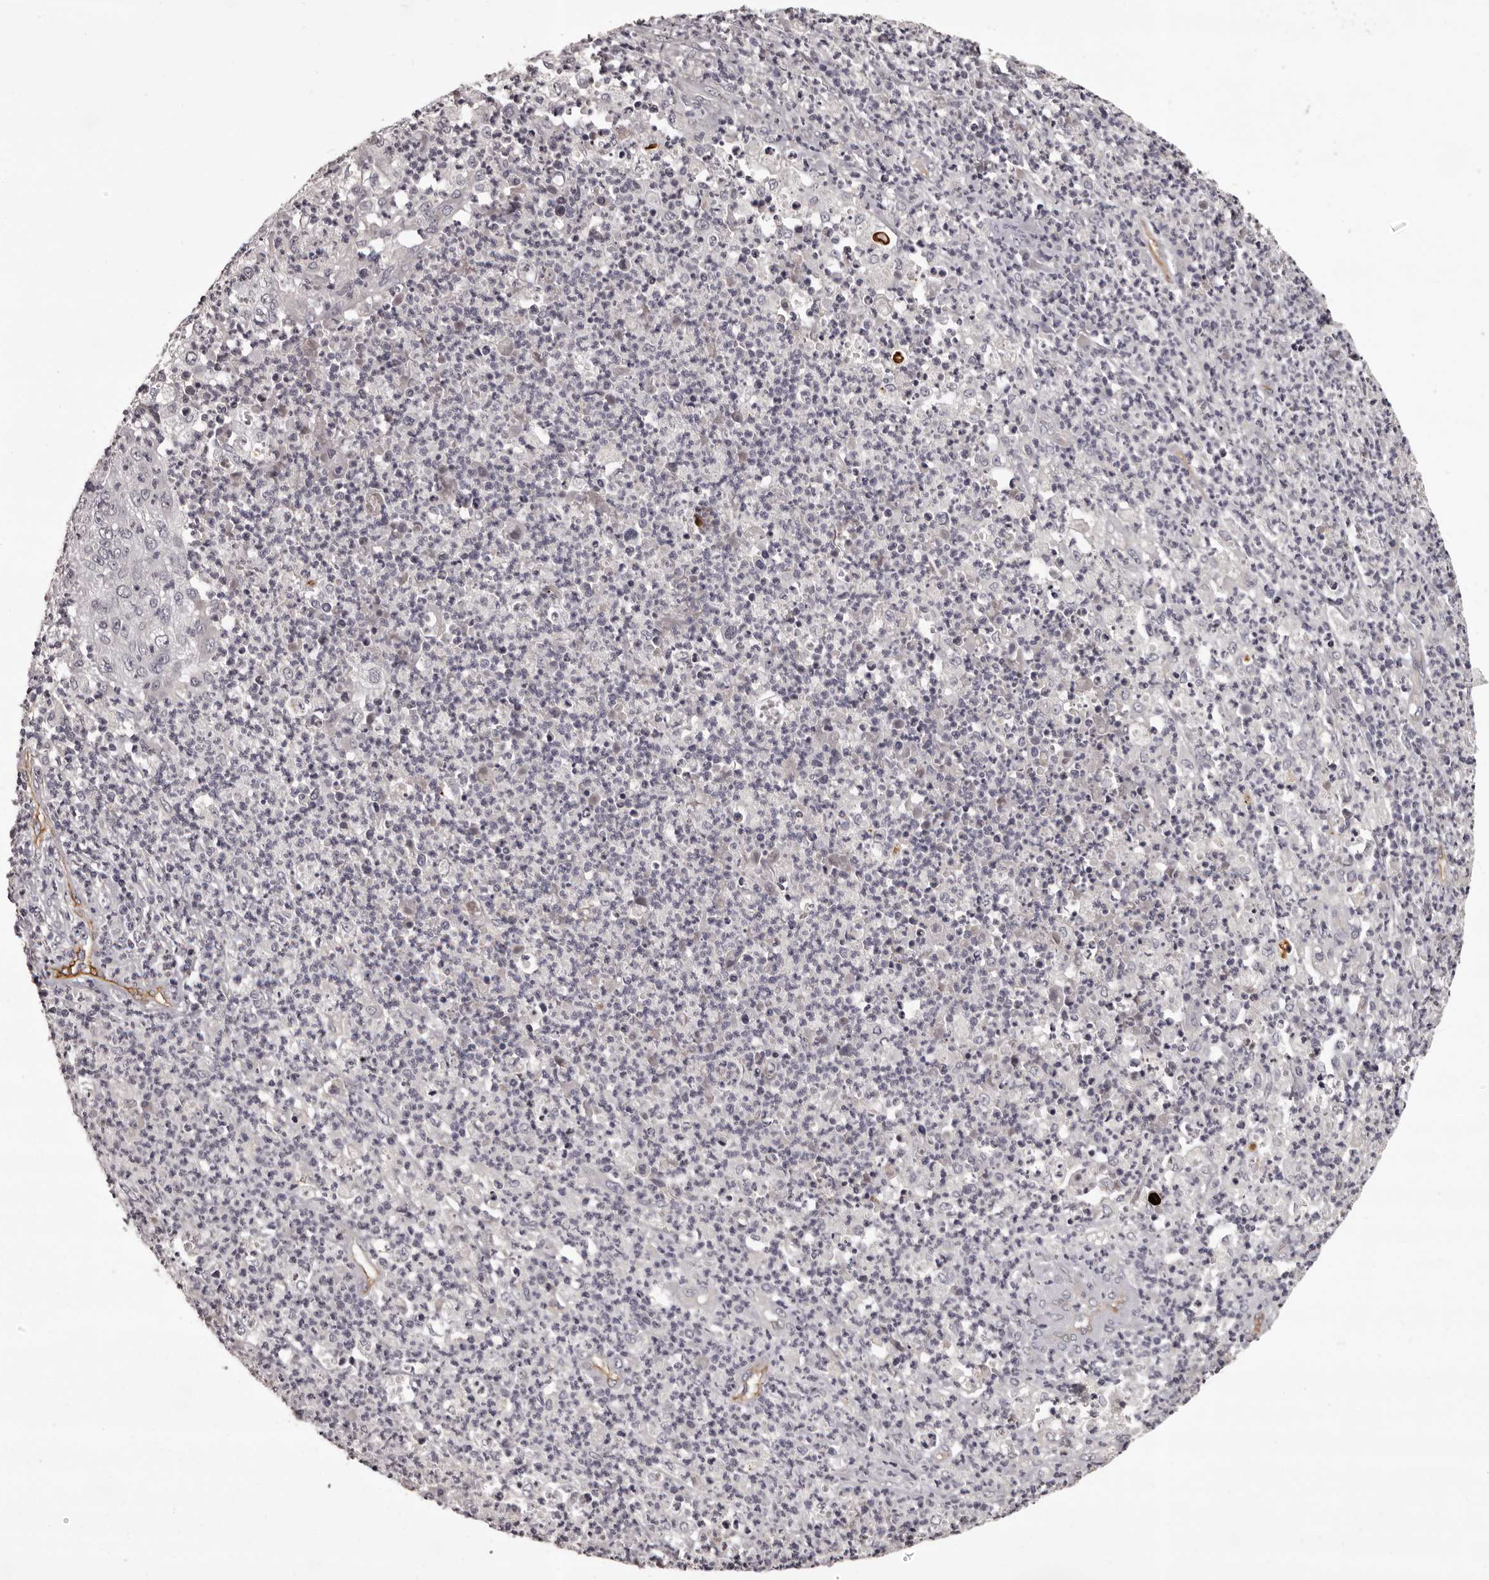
{"staining": {"intensity": "negative", "quantity": "none", "location": "none"}, "tissue": "cervical cancer", "cell_type": "Tumor cells", "image_type": "cancer", "snomed": [{"axis": "morphology", "description": "Squamous cell carcinoma, NOS"}, {"axis": "topography", "description": "Cervix"}], "caption": "IHC micrograph of neoplastic tissue: human cervical cancer (squamous cell carcinoma) stained with DAB demonstrates no significant protein positivity in tumor cells.", "gene": "GPR78", "patient": {"sex": "female", "age": 30}}